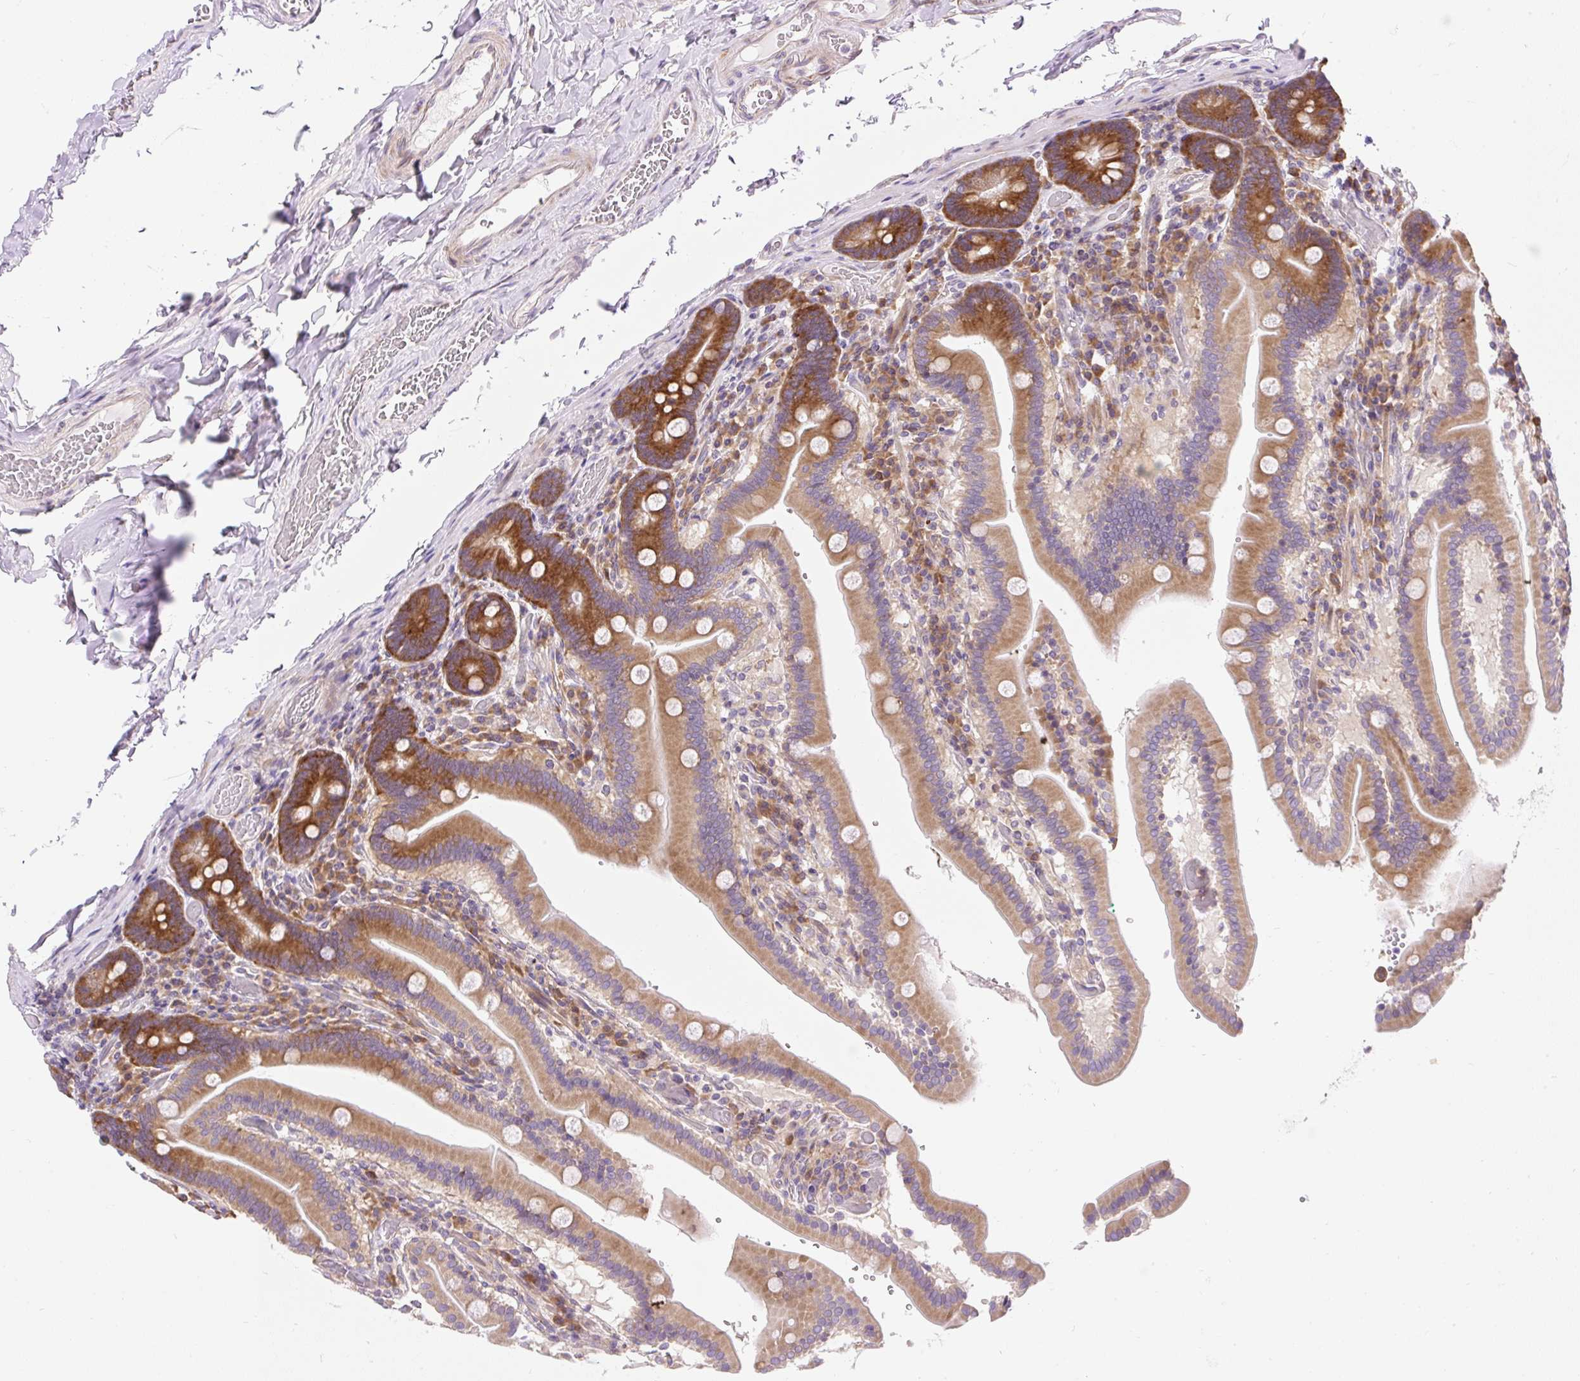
{"staining": {"intensity": "strong", "quantity": ">75%", "location": "cytoplasmic/membranous"}, "tissue": "duodenum", "cell_type": "Glandular cells", "image_type": "normal", "snomed": [{"axis": "morphology", "description": "Normal tissue, NOS"}, {"axis": "topography", "description": "Duodenum"}], "caption": "IHC of benign human duodenum displays high levels of strong cytoplasmic/membranous expression in approximately >75% of glandular cells.", "gene": "GPR45", "patient": {"sex": "female", "age": 62}}